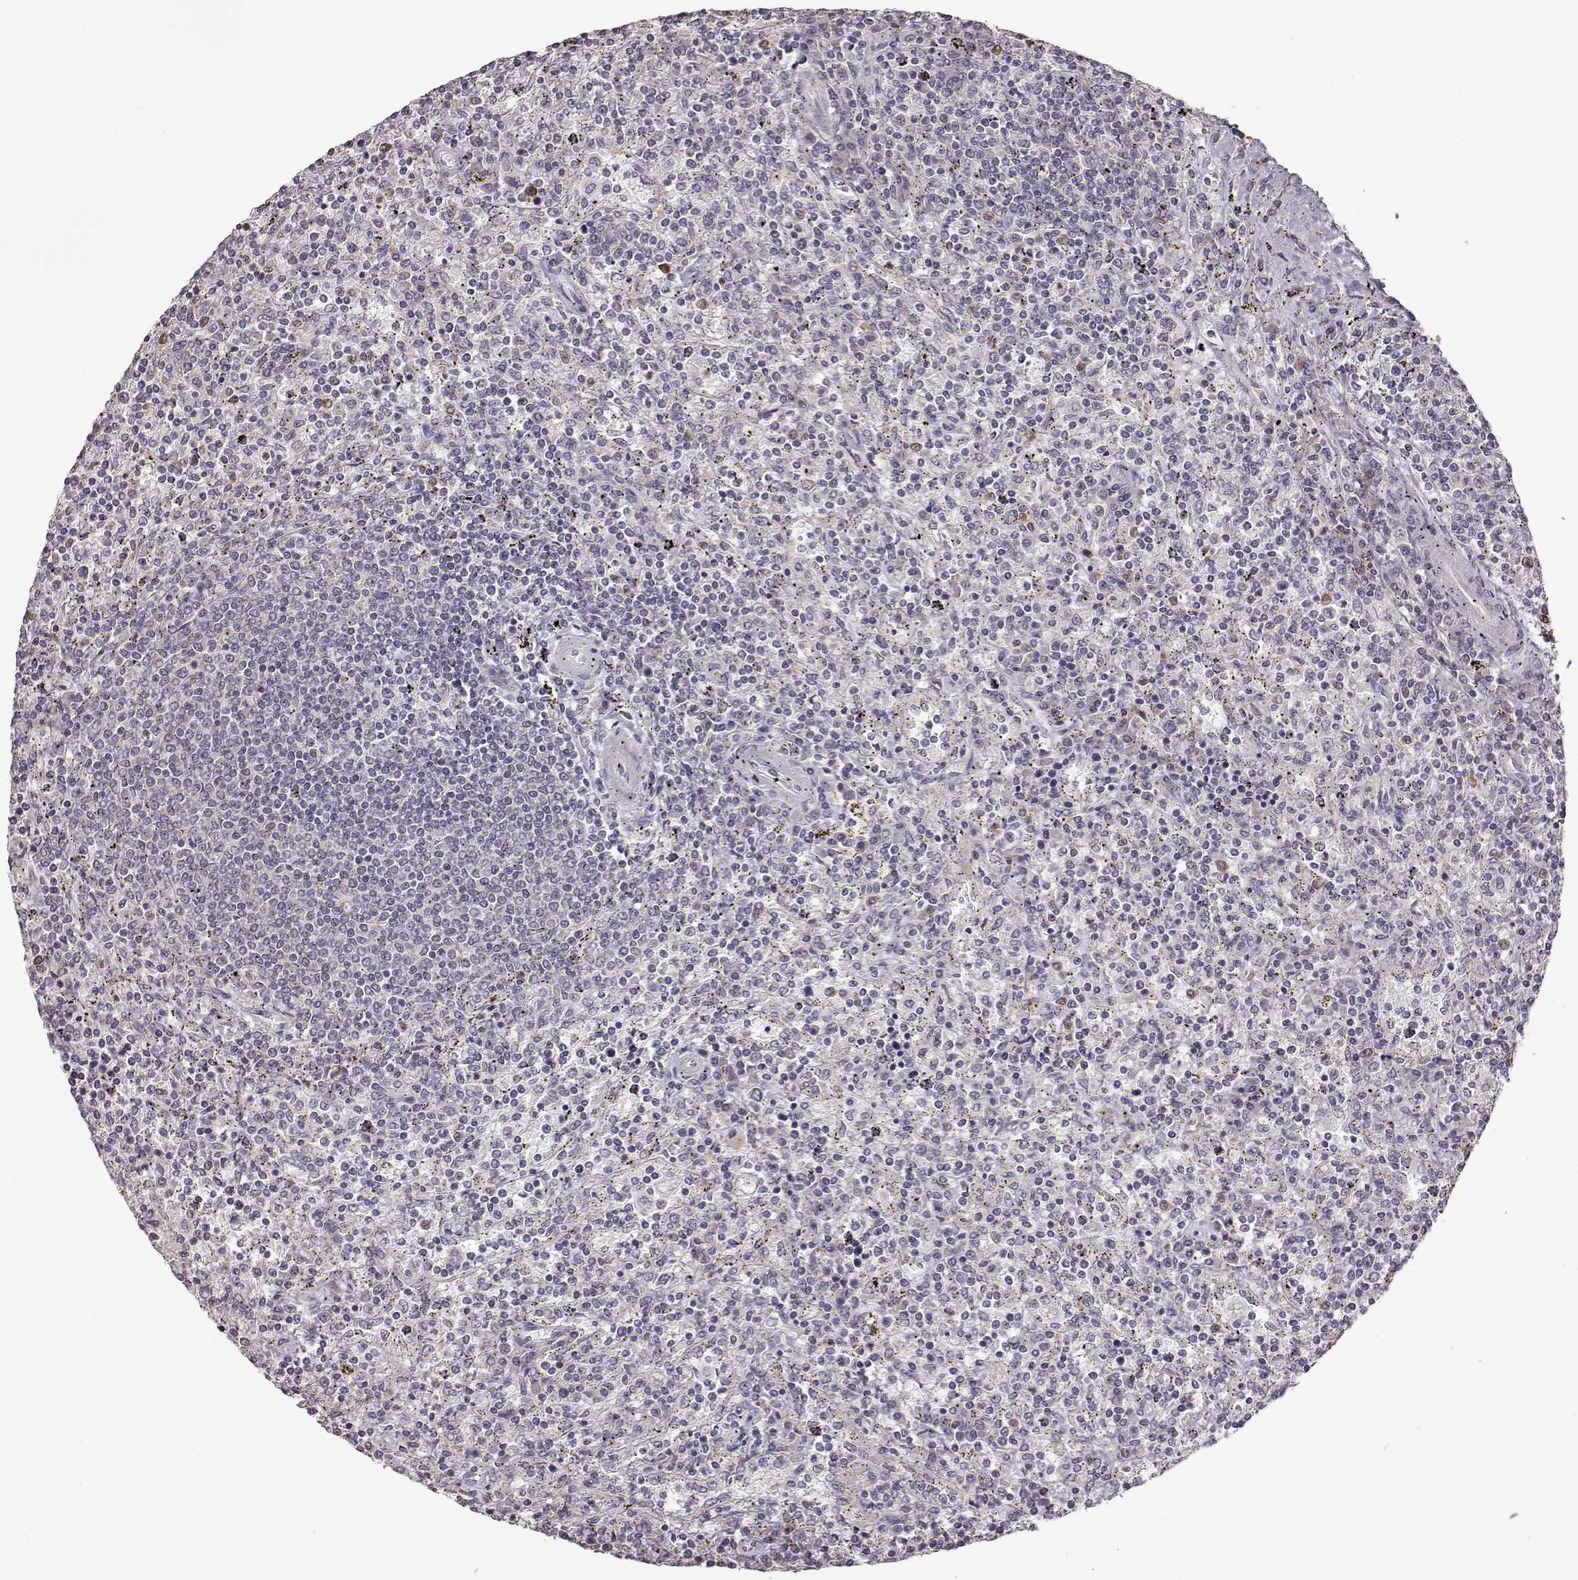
{"staining": {"intensity": "negative", "quantity": "none", "location": "none"}, "tissue": "lymphoma", "cell_type": "Tumor cells", "image_type": "cancer", "snomed": [{"axis": "morphology", "description": "Malignant lymphoma, non-Hodgkin's type, Low grade"}, {"axis": "topography", "description": "Spleen"}], "caption": "A high-resolution photomicrograph shows IHC staining of low-grade malignant lymphoma, non-Hodgkin's type, which displays no significant expression in tumor cells.", "gene": "CRB1", "patient": {"sex": "male", "age": 62}}